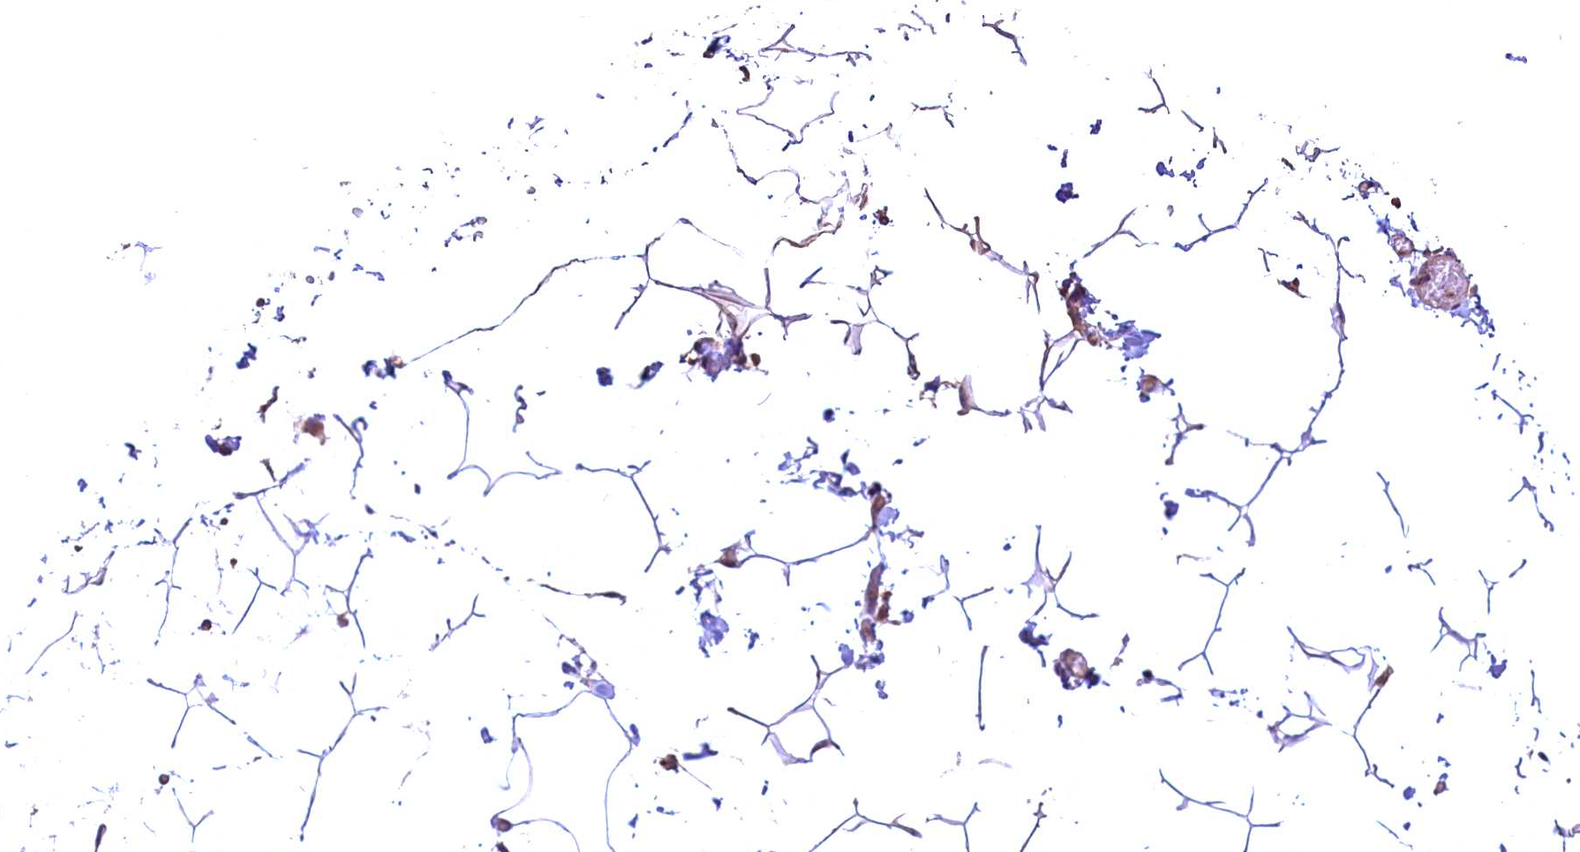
{"staining": {"intensity": "negative", "quantity": "none", "location": "none"}, "tissue": "adipose tissue", "cell_type": "Adipocytes", "image_type": "normal", "snomed": [{"axis": "morphology", "description": "Normal tissue, NOS"}, {"axis": "topography", "description": "Gallbladder"}, {"axis": "topography", "description": "Peripheral nerve tissue"}], "caption": "DAB immunohistochemical staining of benign human adipose tissue reveals no significant staining in adipocytes. (DAB (3,3'-diaminobenzidine) immunohistochemistry (IHC) visualized using brightfield microscopy, high magnification).", "gene": "FUZ", "patient": {"sex": "male", "age": 38}}